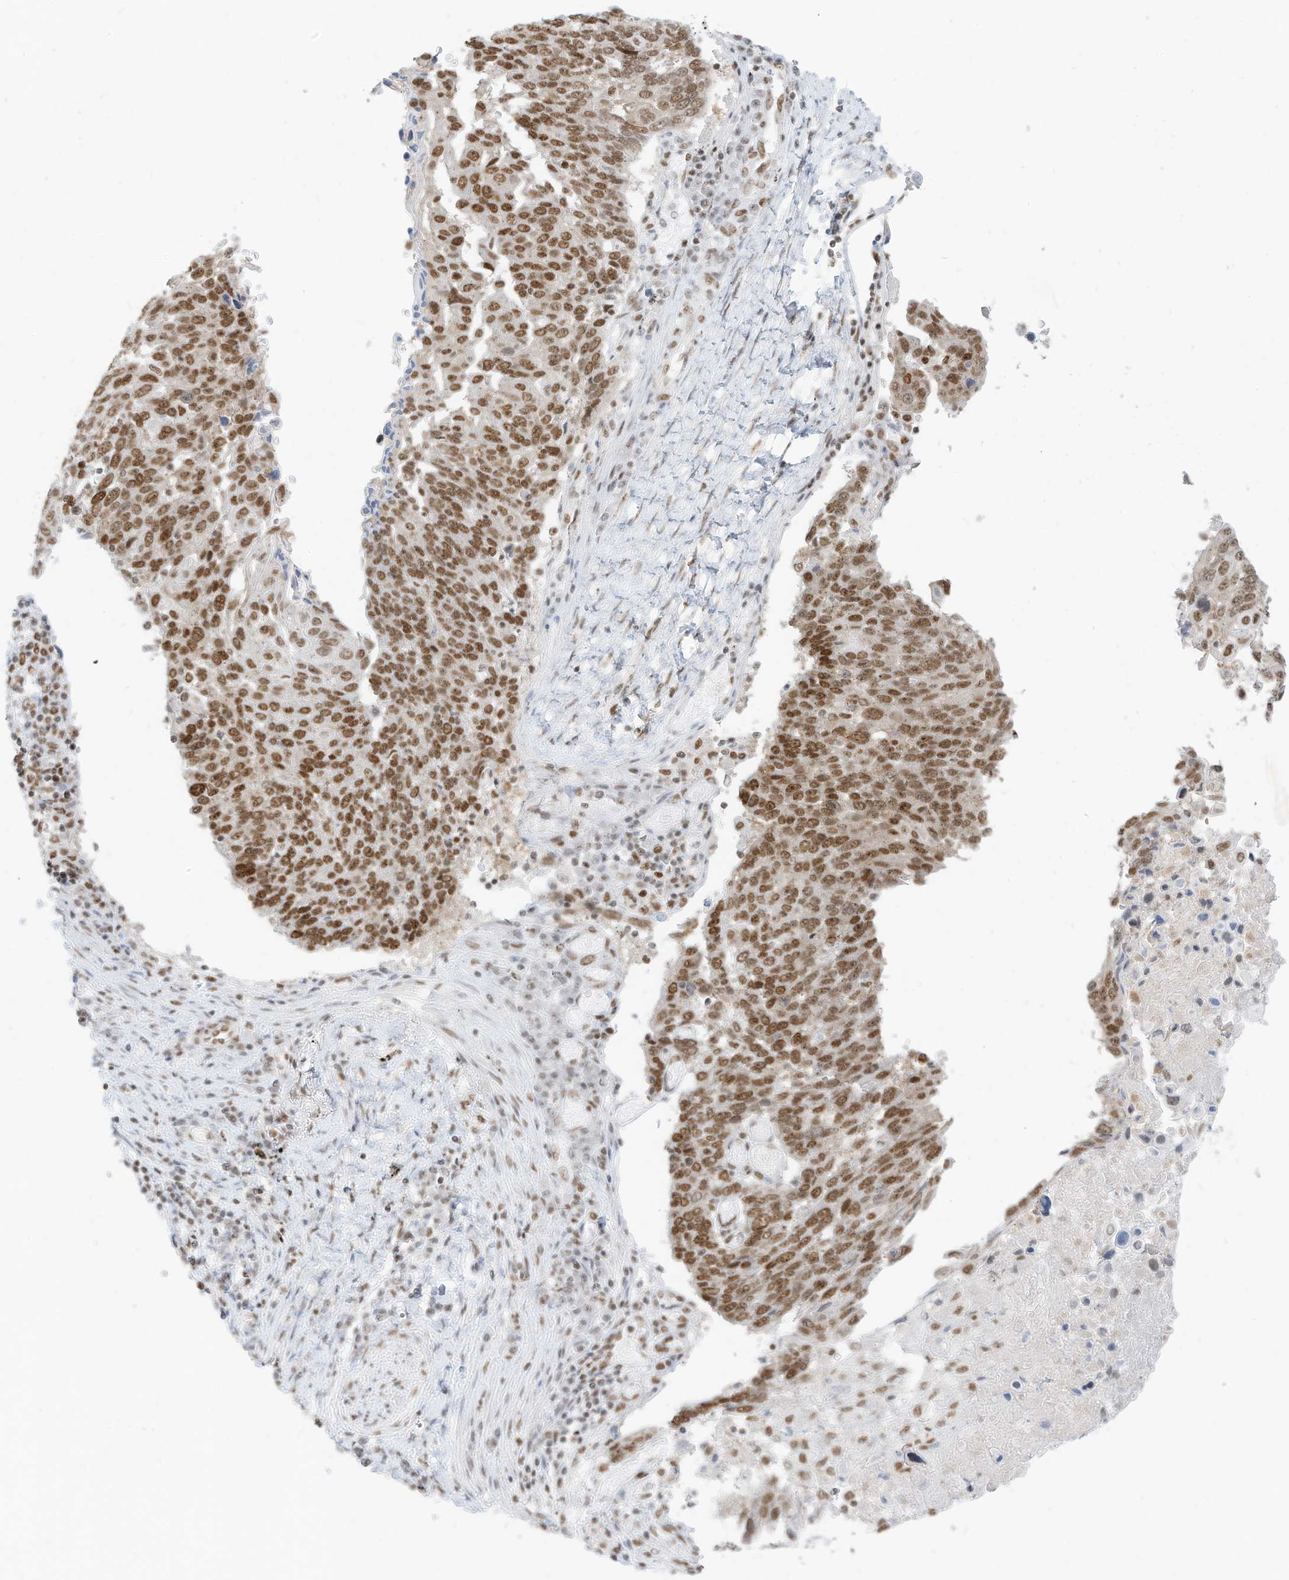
{"staining": {"intensity": "moderate", "quantity": ">75%", "location": "nuclear"}, "tissue": "lung cancer", "cell_type": "Tumor cells", "image_type": "cancer", "snomed": [{"axis": "morphology", "description": "Squamous cell carcinoma, NOS"}, {"axis": "topography", "description": "Lung"}], "caption": "Lung squamous cell carcinoma stained for a protein exhibits moderate nuclear positivity in tumor cells. The protein of interest is shown in brown color, while the nuclei are stained blue.", "gene": "SMARCA2", "patient": {"sex": "male", "age": 66}}